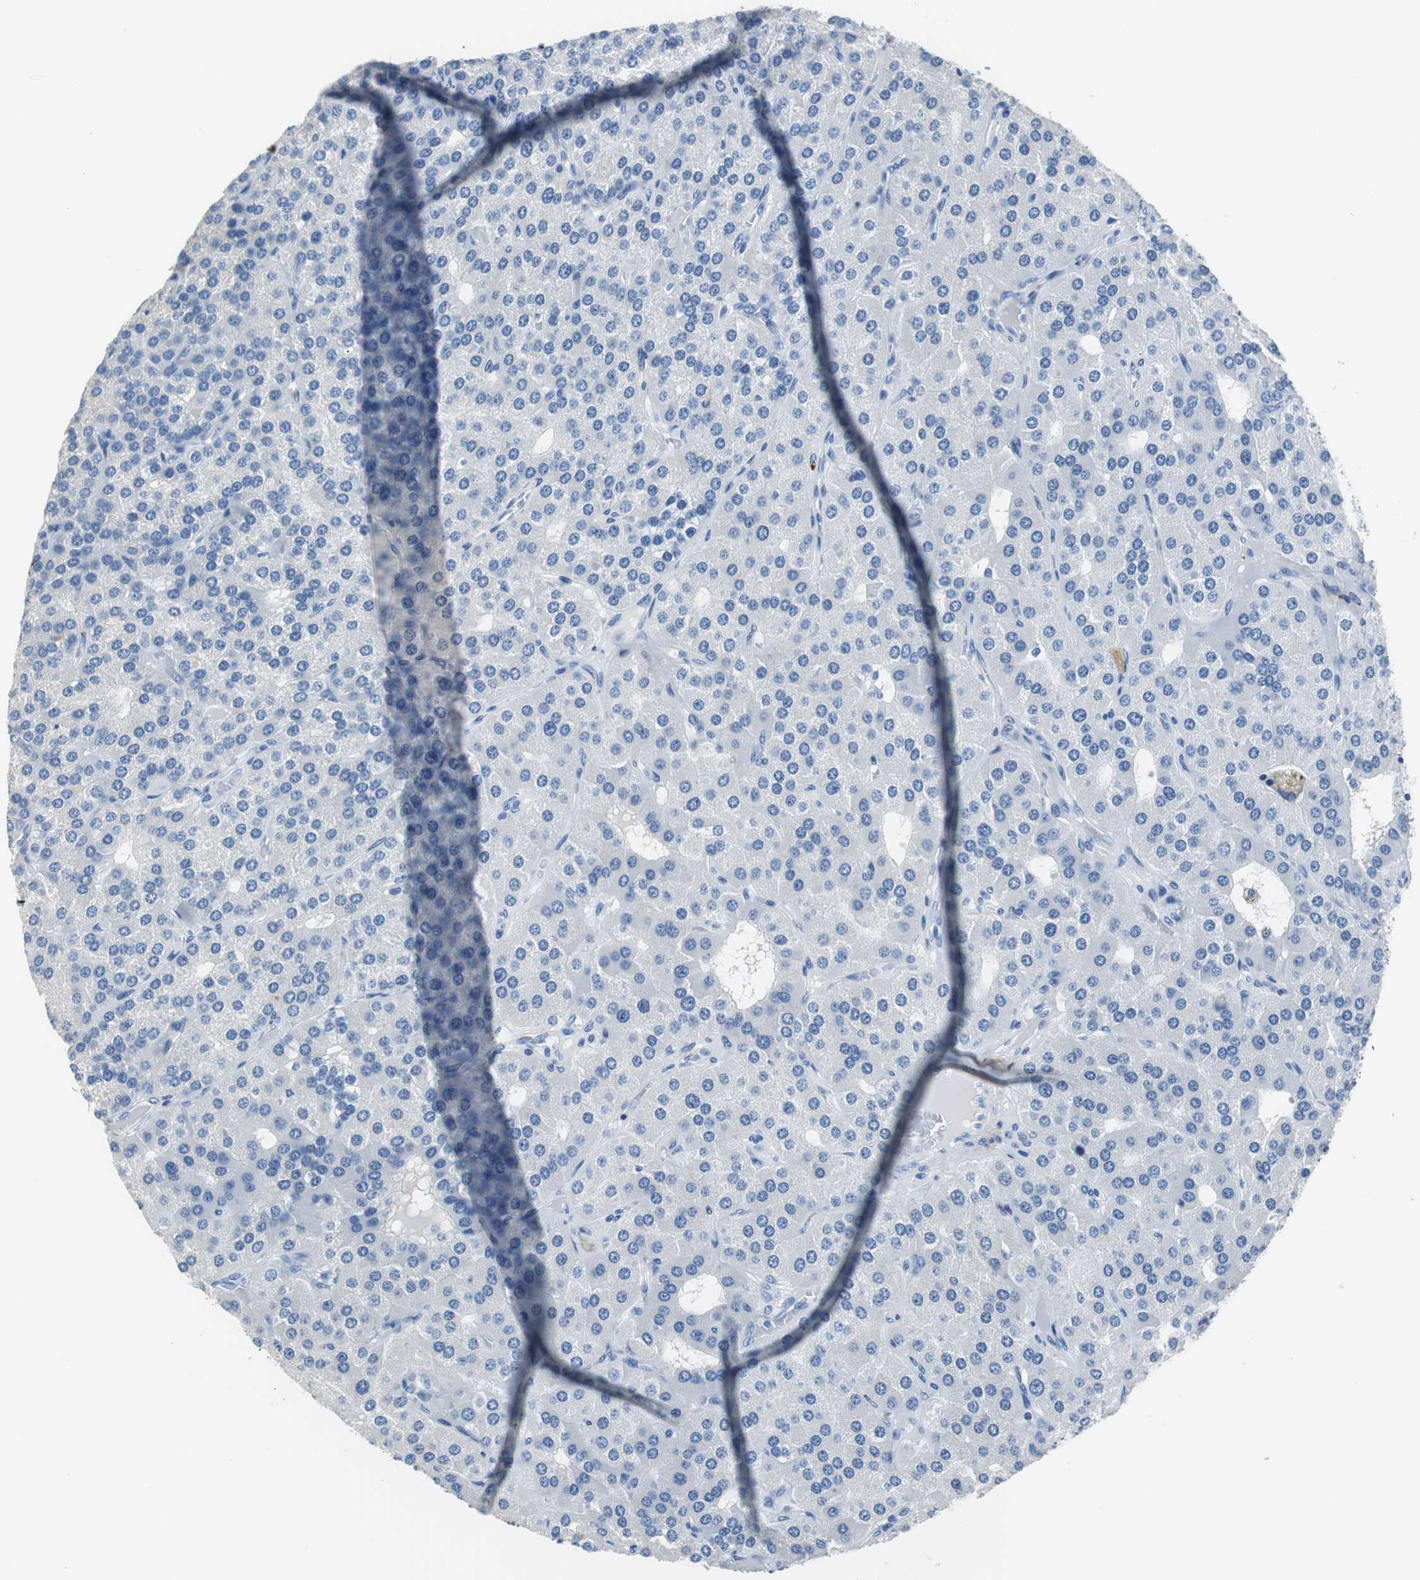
{"staining": {"intensity": "negative", "quantity": "none", "location": "none"}, "tissue": "parathyroid gland", "cell_type": "Glandular cells", "image_type": "normal", "snomed": [{"axis": "morphology", "description": "Normal tissue, NOS"}, {"axis": "morphology", "description": "Adenoma, NOS"}, {"axis": "topography", "description": "Parathyroid gland"}], "caption": "This is a image of immunohistochemistry (IHC) staining of normal parathyroid gland, which shows no expression in glandular cells.", "gene": "MUC7", "patient": {"sex": "female", "age": 86}}